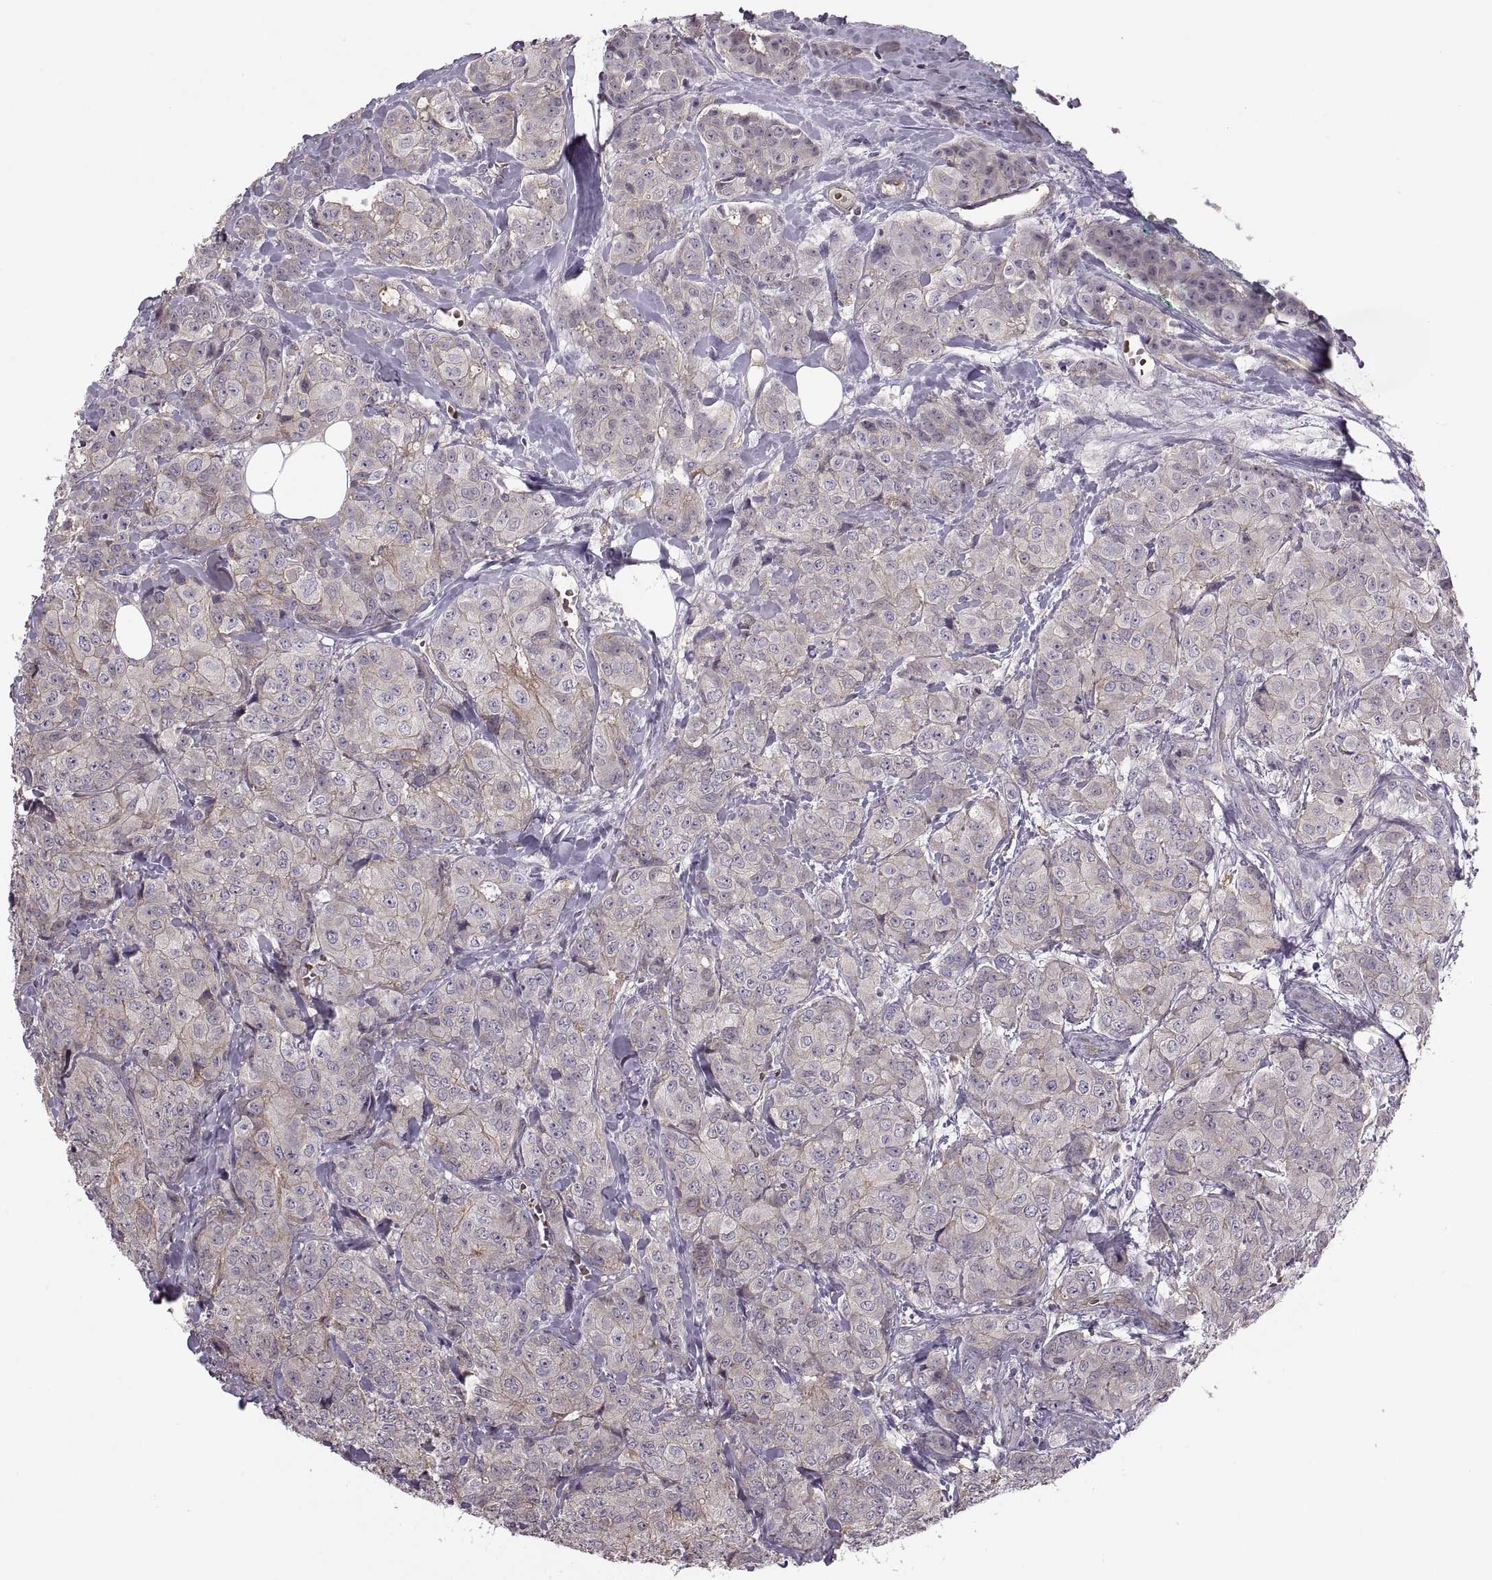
{"staining": {"intensity": "weak", "quantity": ">75%", "location": "cytoplasmic/membranous"}, "tissue": "breast cancer", "cell_type": "Tumor cells", "image_type": "cancer", "snomed": [{"axis": "morphology", "description": "Duct carcinoma"}, {"axis": "topography", "description": "Breast"}], "caption": "A histopathology image of breast cancer (intraductal carcinoma) stained for a protein exhibits weak cytoplasmic/membranous brown staining in tumor cells.", "gene": "SLC2A3", "patient": {"sex": "female", "age": 43}}